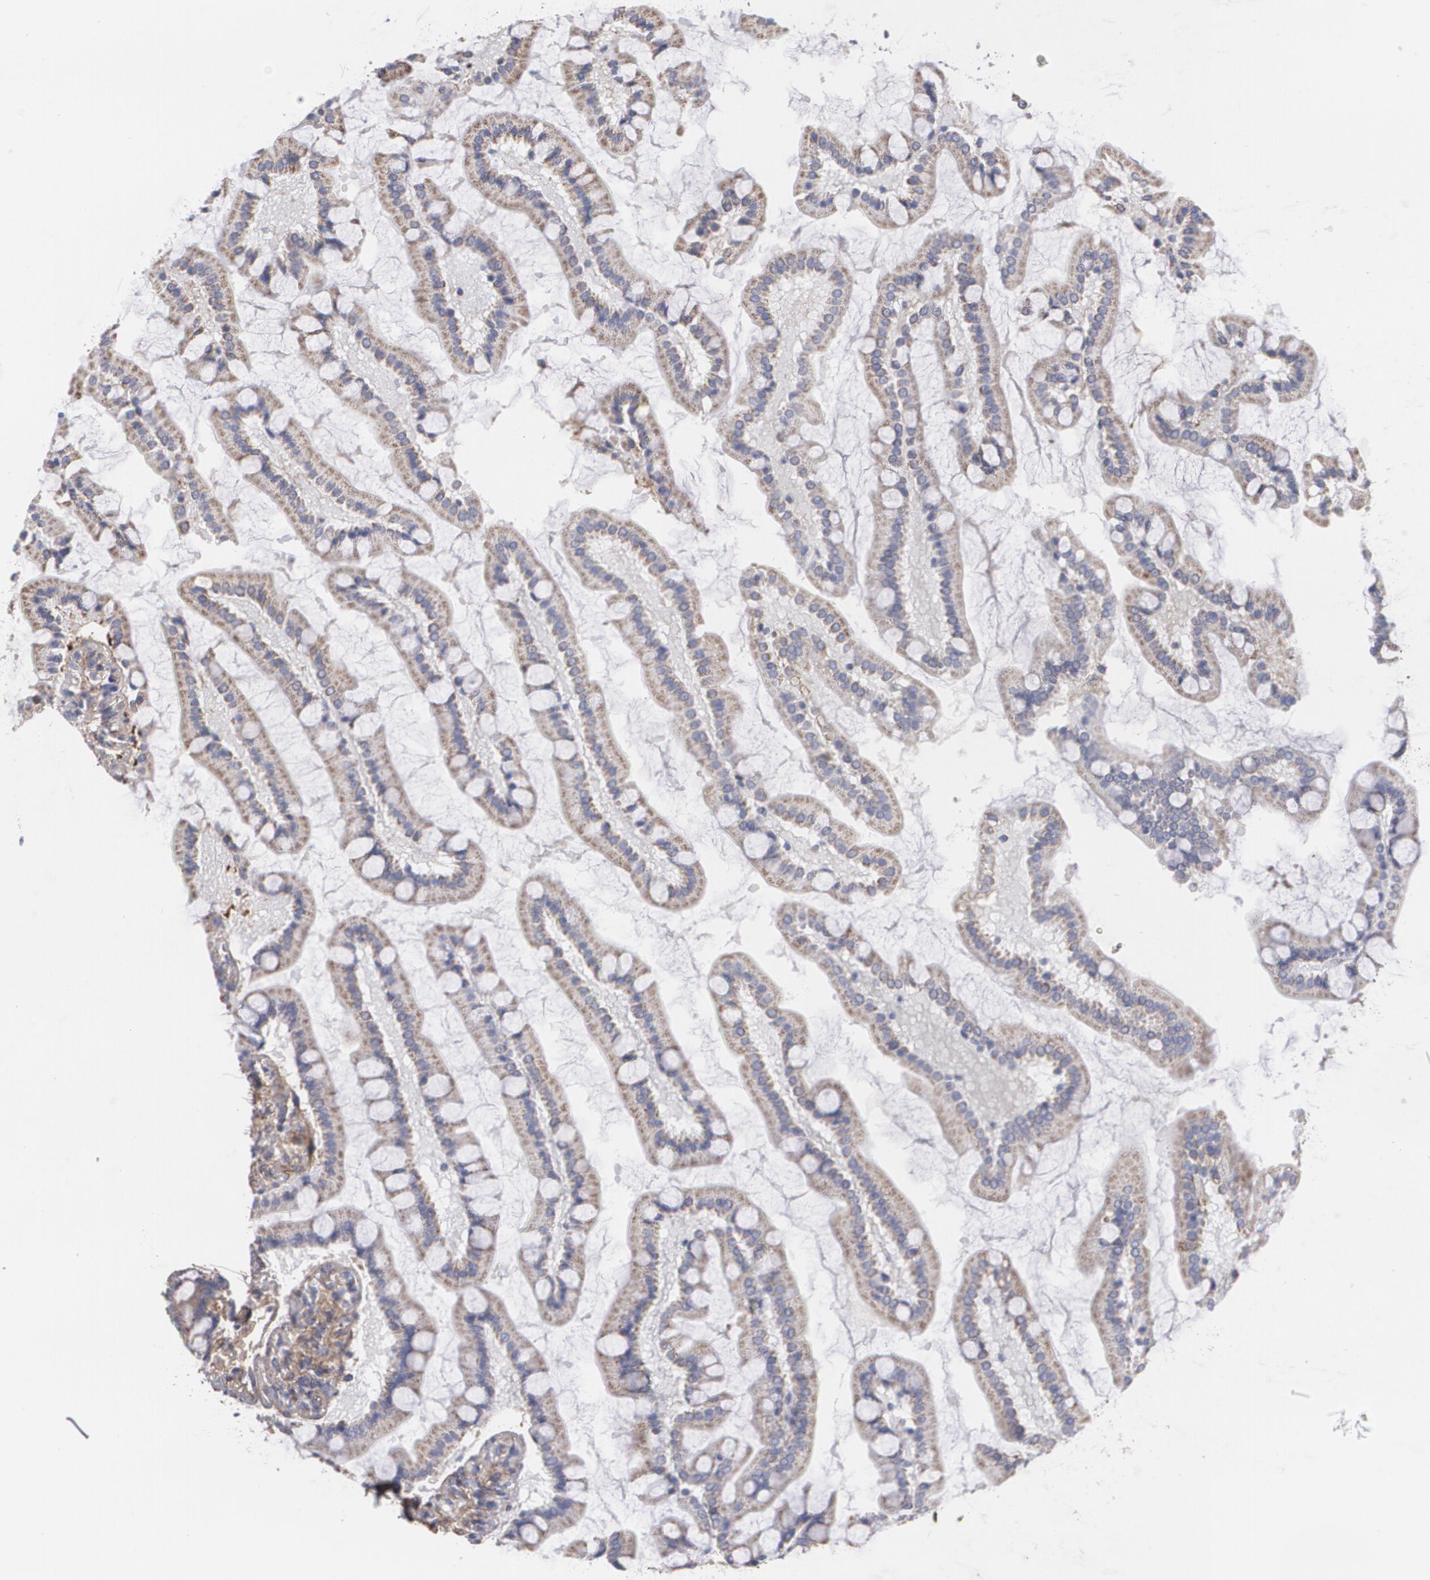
{"staining": {"intensity": "weak", "quantity": ">75%", "location": "cytoplasmic/membranous"}, "tissue": "small intestine", "cell_type": "Glandular cells", "image_type": "normal", "snomed": [{"axis": "morphology", "description": "Normal tissue, NOS"}, {"axis": "topography", "description": "Small intestine"}], "caption": "Normal small intestine displays weak cytoplasmic/membranous positivity in about >75% of glandular cells.", "gene": "FBLN1", "patient": {"sex": "male", "age": 41}}